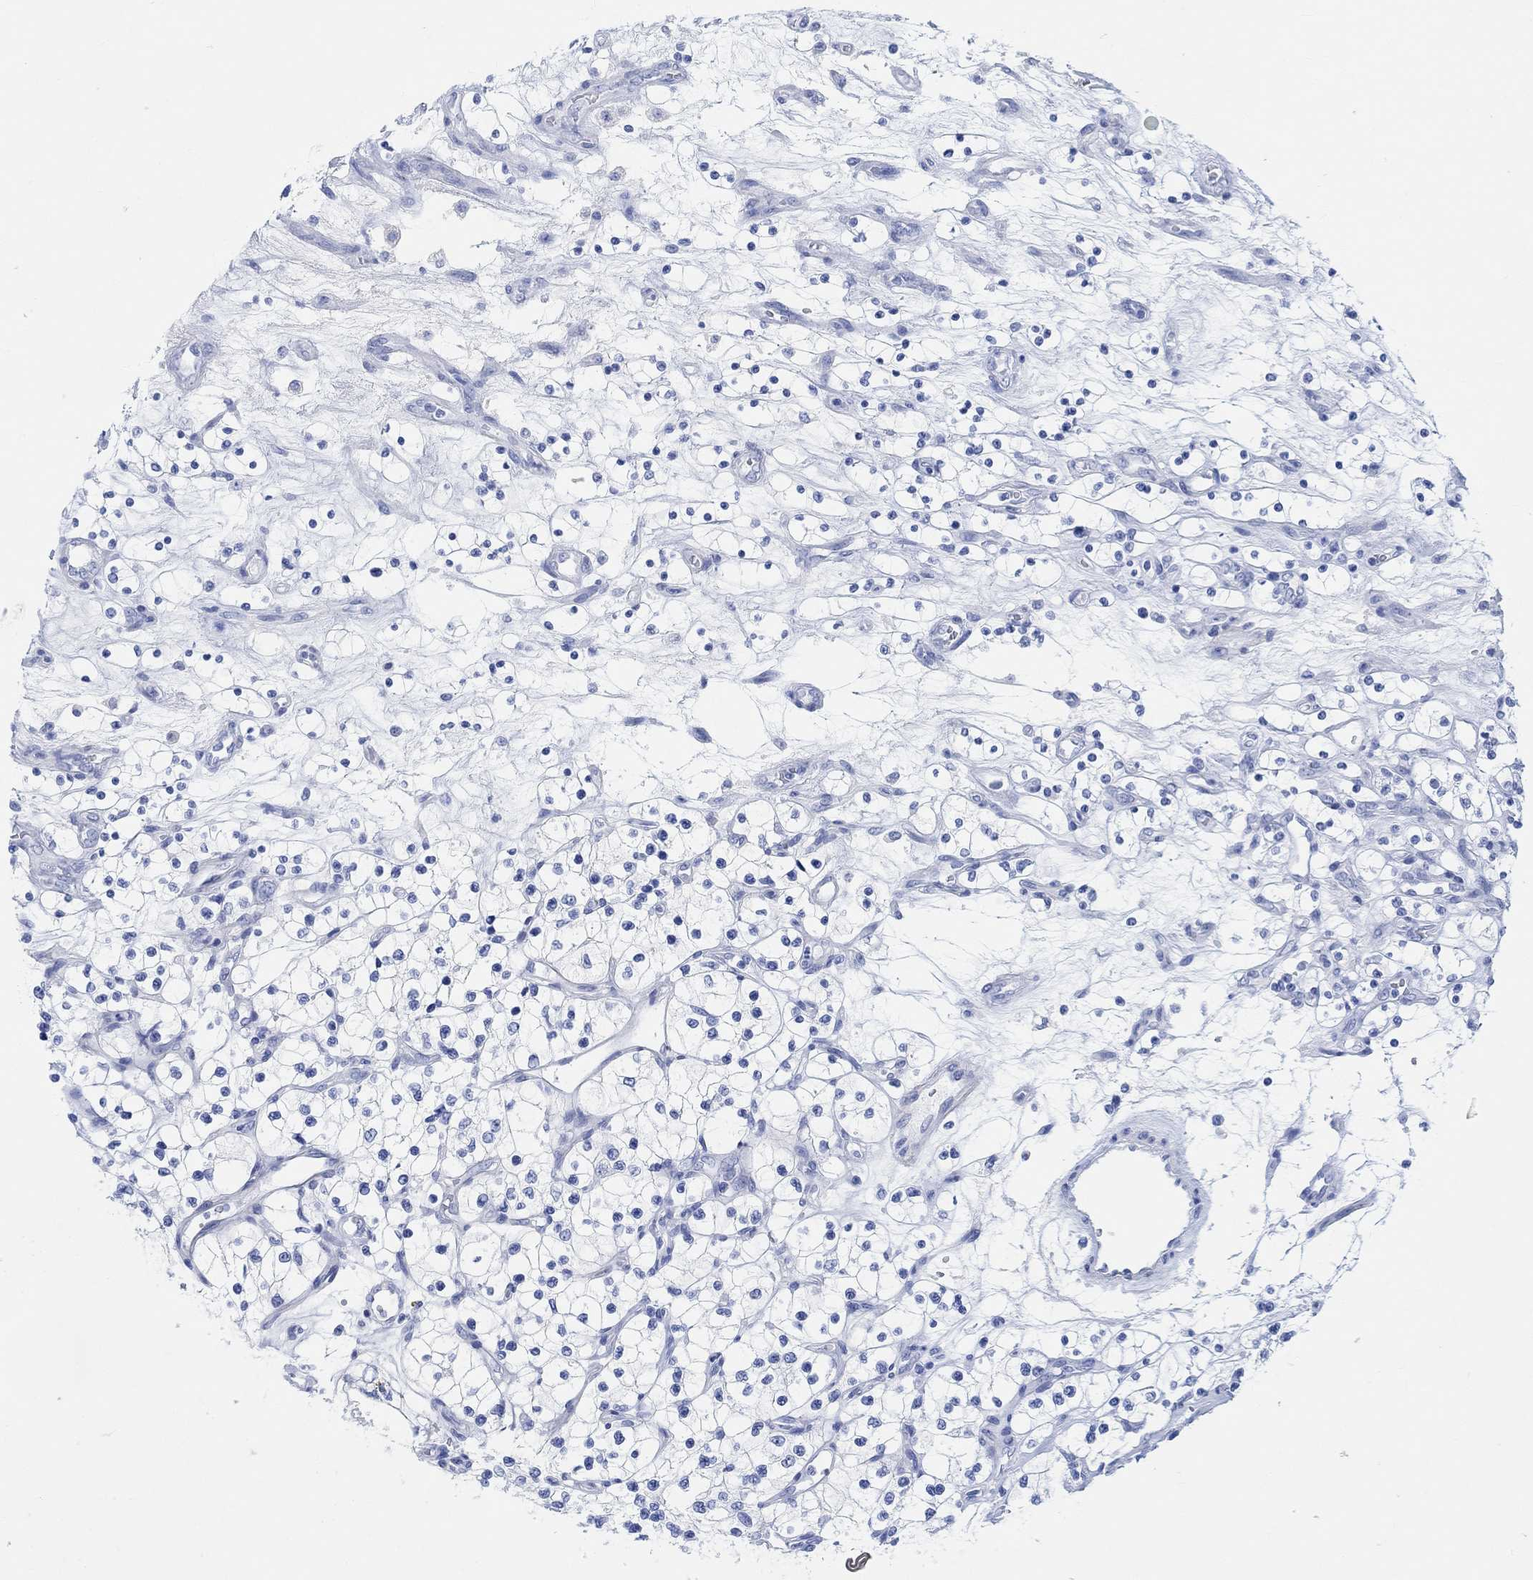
{"staining": {"intensity": "negative", "quantity": "none", "location": "none"}, "tissue": "renal cancer", "cell_type": "Tumor cells", "image_type": "cancer", "snomed": [{"axis": "morphology", "description": "Adenocarcinoma, NOS"}, {"axis": "topography", "description": "Kidney"}], "caption": "This is an immunohistochemistry (IHC) micrograph of human renal cancer (adenocarcinoma). There is no expression in tumor cells.", "gene": "ANKRD33", "patient": {"sex": "female", "age": 69}}